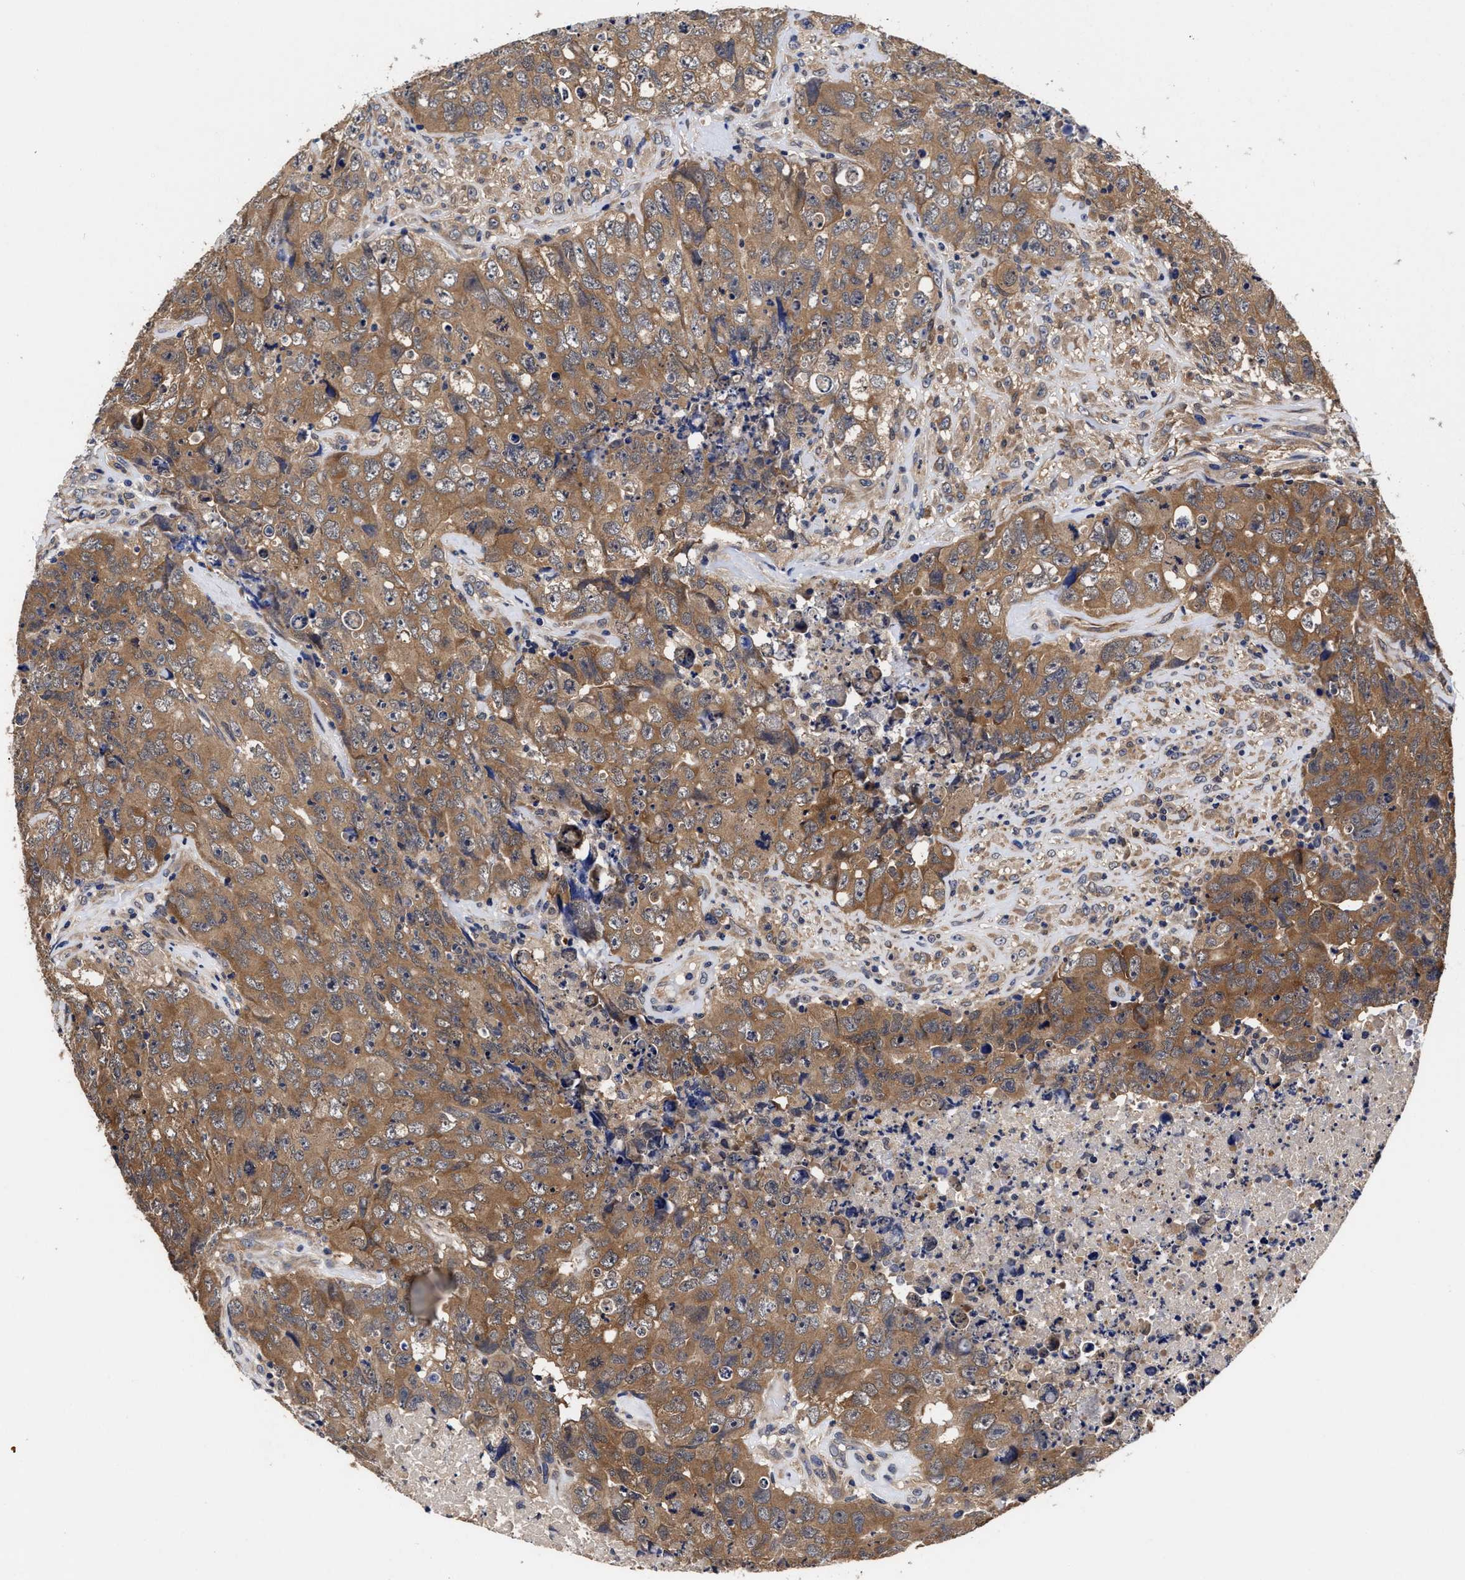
{"staining": {"intensity": "moderate", "quantity": ">75%", "location": "cytoplasmic/membranous"}, "tissue": "testis cancer", "cell_type": "Tumor cells", "image_type": "cancer", "snomed": [{"axis": "morphology", "description": "Carcinoma, Embryonal, NOS"}, {"axis": "topography", "description": "Testis"}], "caption": "Immunohistochemistry image of human testis cancer (embryonal carcinoma) stained for a protein (brown), which reveals medium levels of moderate cytoplasmic/membranous expression in approximately >75% of tumor cells.", "gene": "SOCS5", "patient": {"sex": "male", "age": 32}}